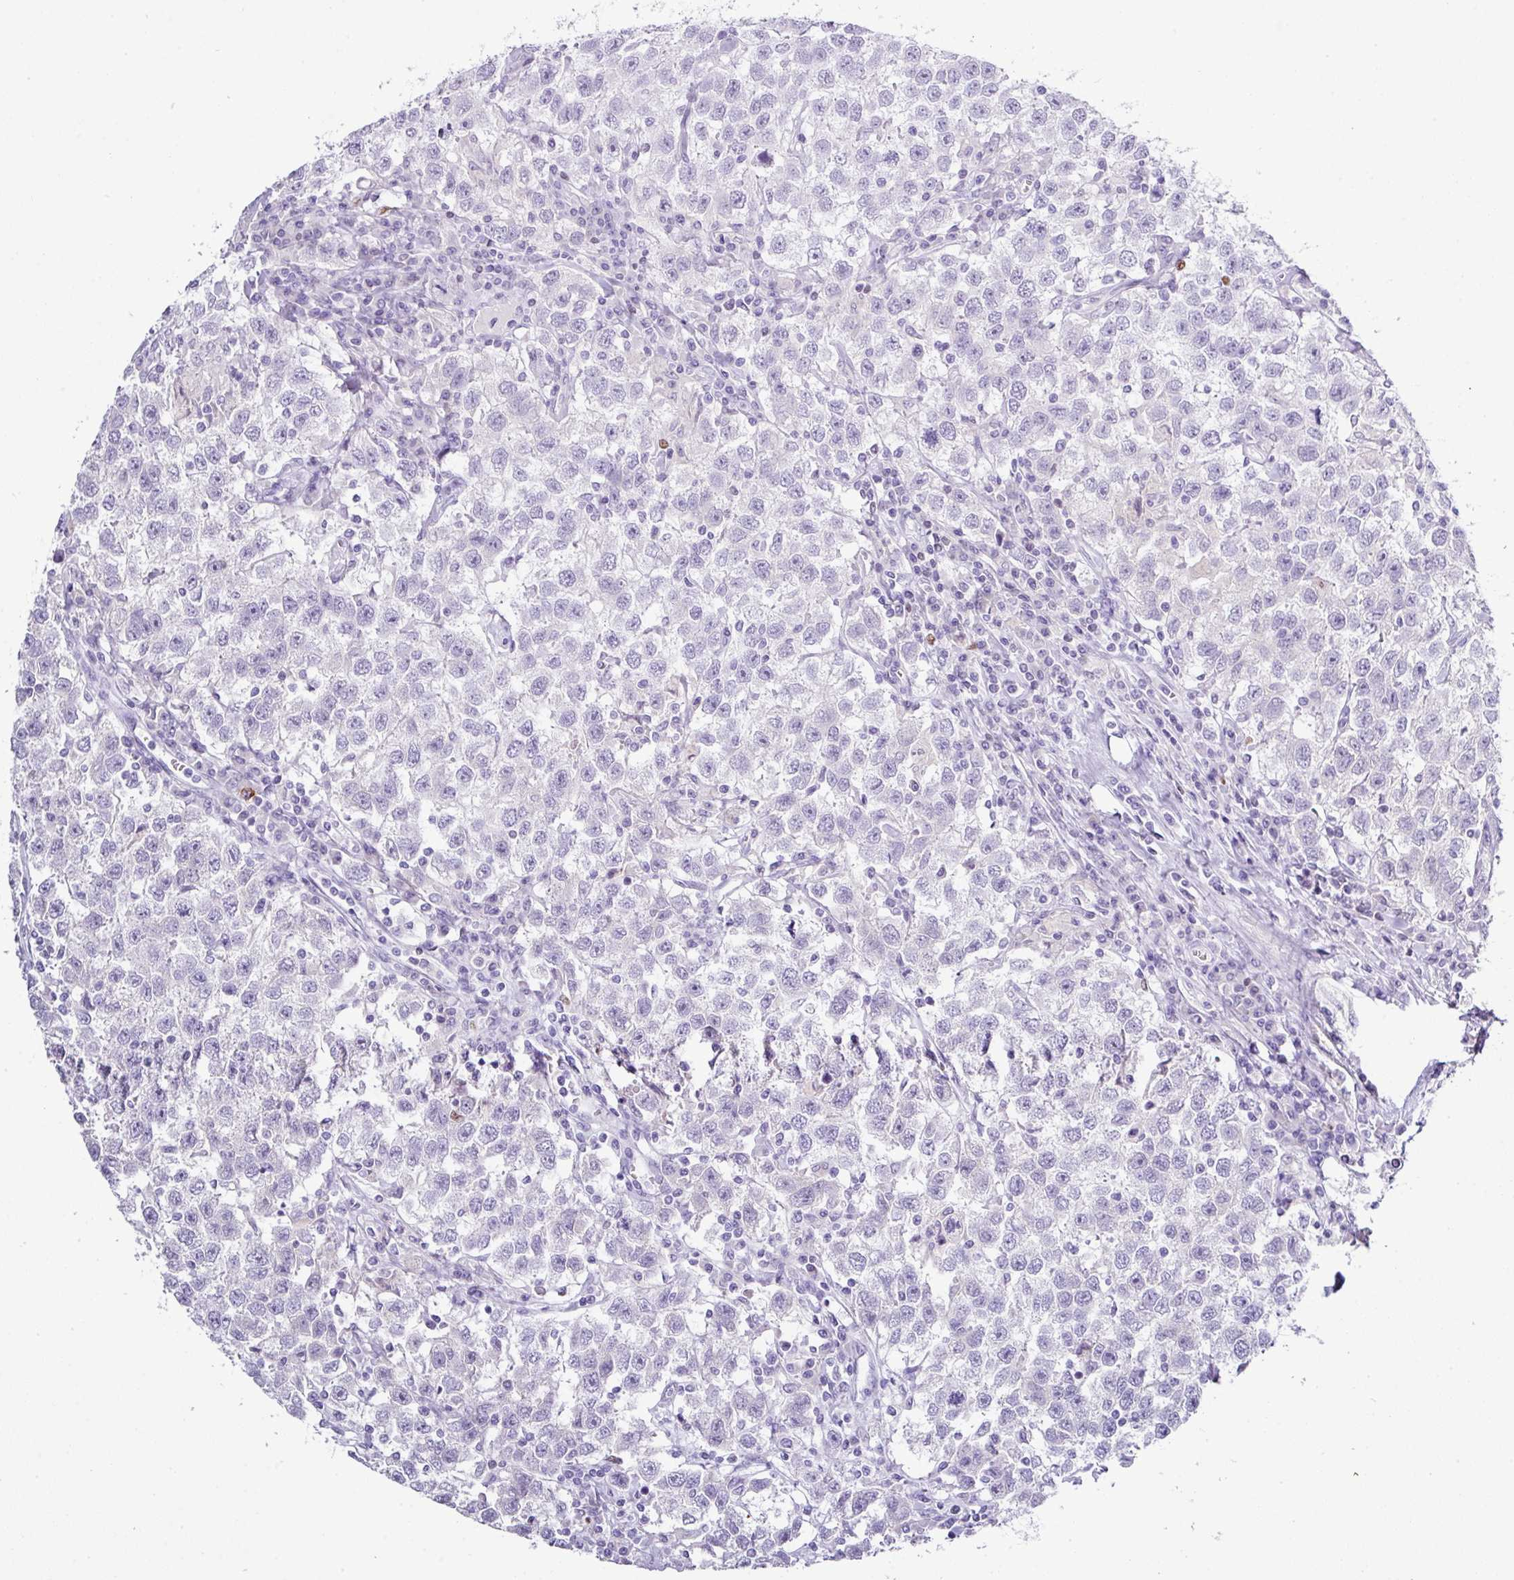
{"staining": {"intensity": "negative", "quantity": "none", "location": "none"}, "tissue": "testis cancer", "cell_type": "Tumor cells", "image_type": "cancer", "snomed": [{"axis": "morphology", "description": "Seminoma, NOS"}, {"axis": "topography", "description": "Testis"}], "caption": "This is a photomicrograph of immunohistochemistry (IHC) staining of testis seminoma, which shows no expression in tumor cells.", "gene": "BCL11A", "patient": {"sex": "male", "age": 41}}